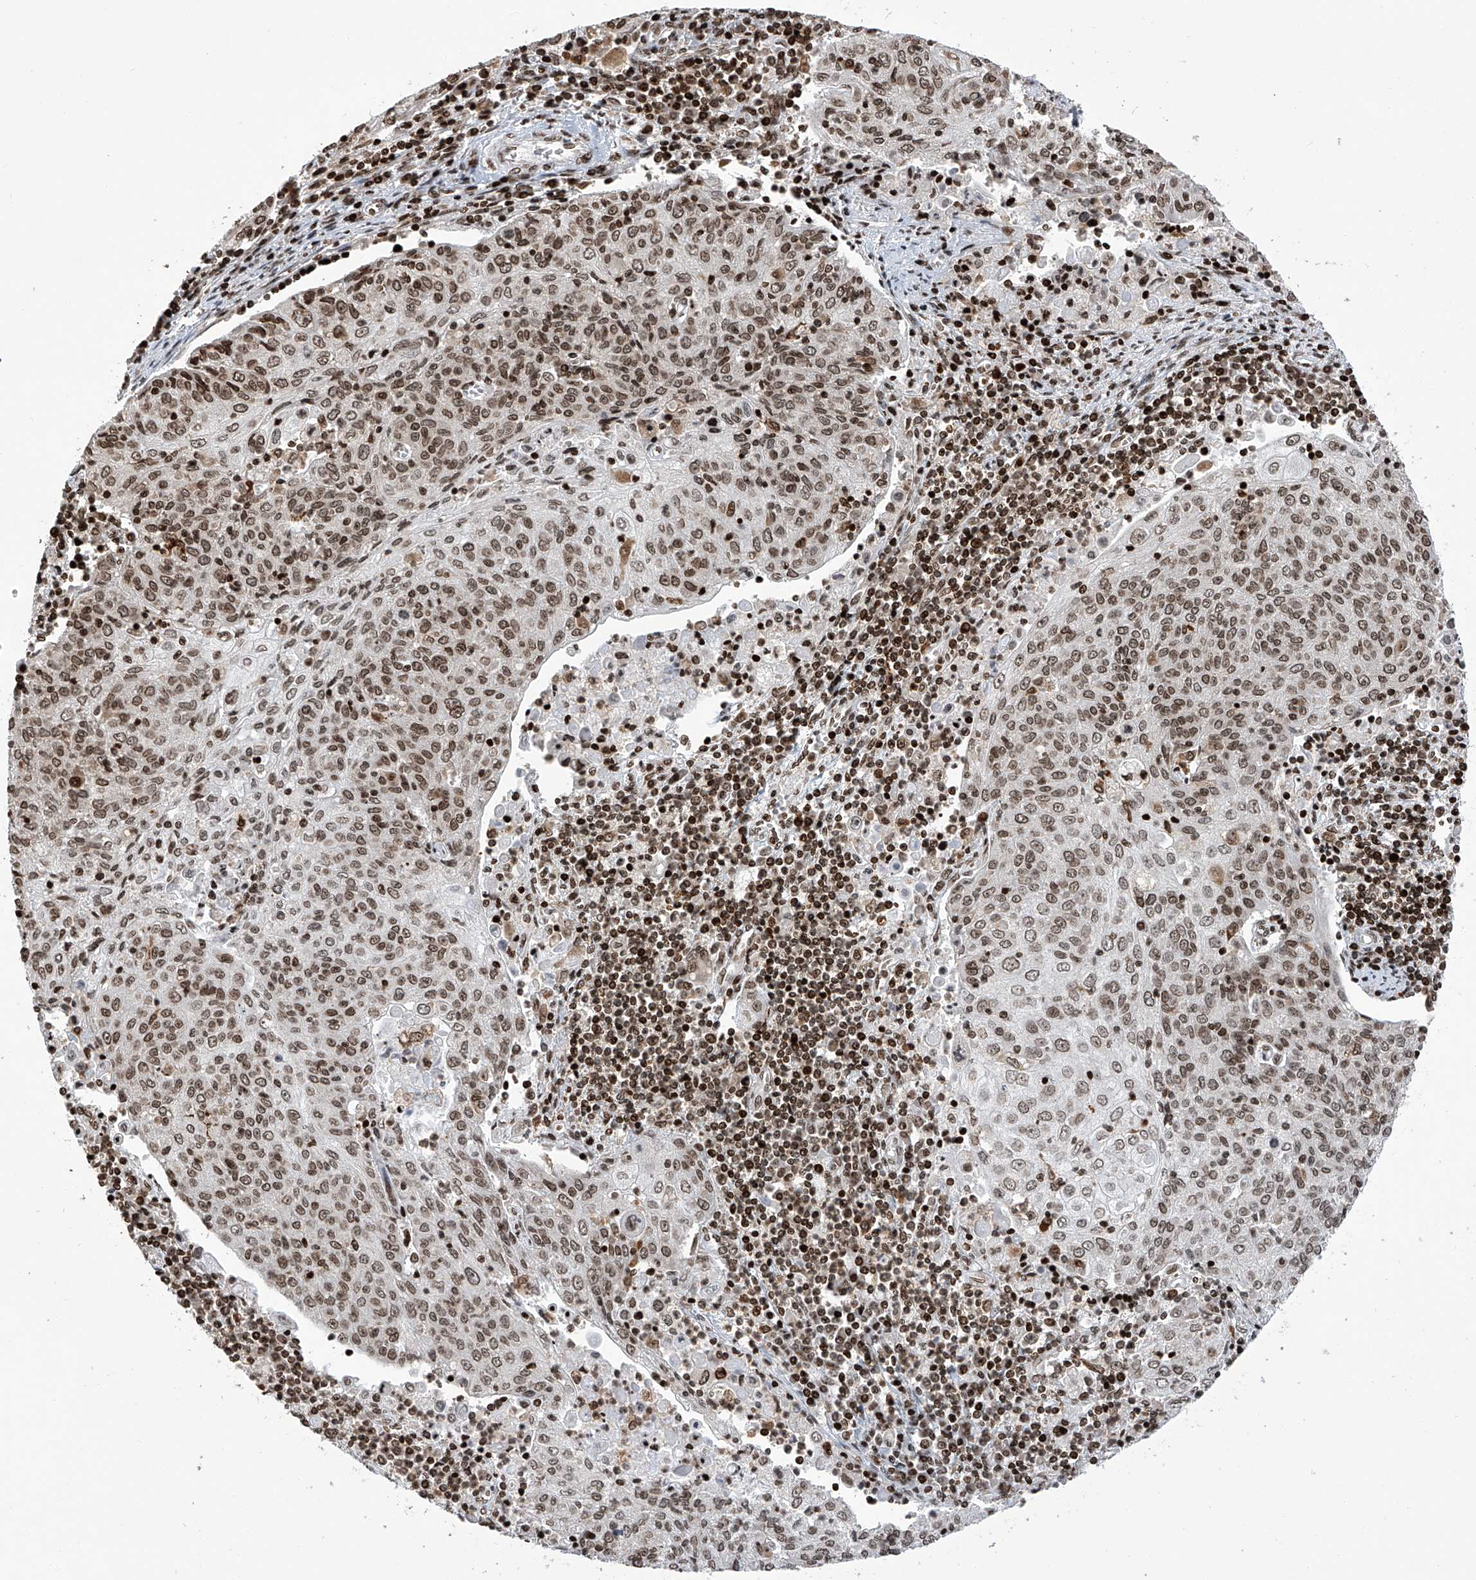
{"staining": {"intensity": "moderate", "quantity": ">75%", "location": "nuclear"}, "tissue": "cervical cancer", "cell_type": "Tumor cells", "image_type": "cancer", "snomed": [{"axis": "morphology", "description": "Squamous cell carcinoma, NOS"}, {"axis": "topography", "description": "Cervix"}], "caption": "Tumor cells reveal medium levels of moderate nuclear positivity in about >75% of cells in squamous cell carcinoma (cervical).", "gene": "PAK1IP1", "patient": {"sex": "female", "age": 48}}